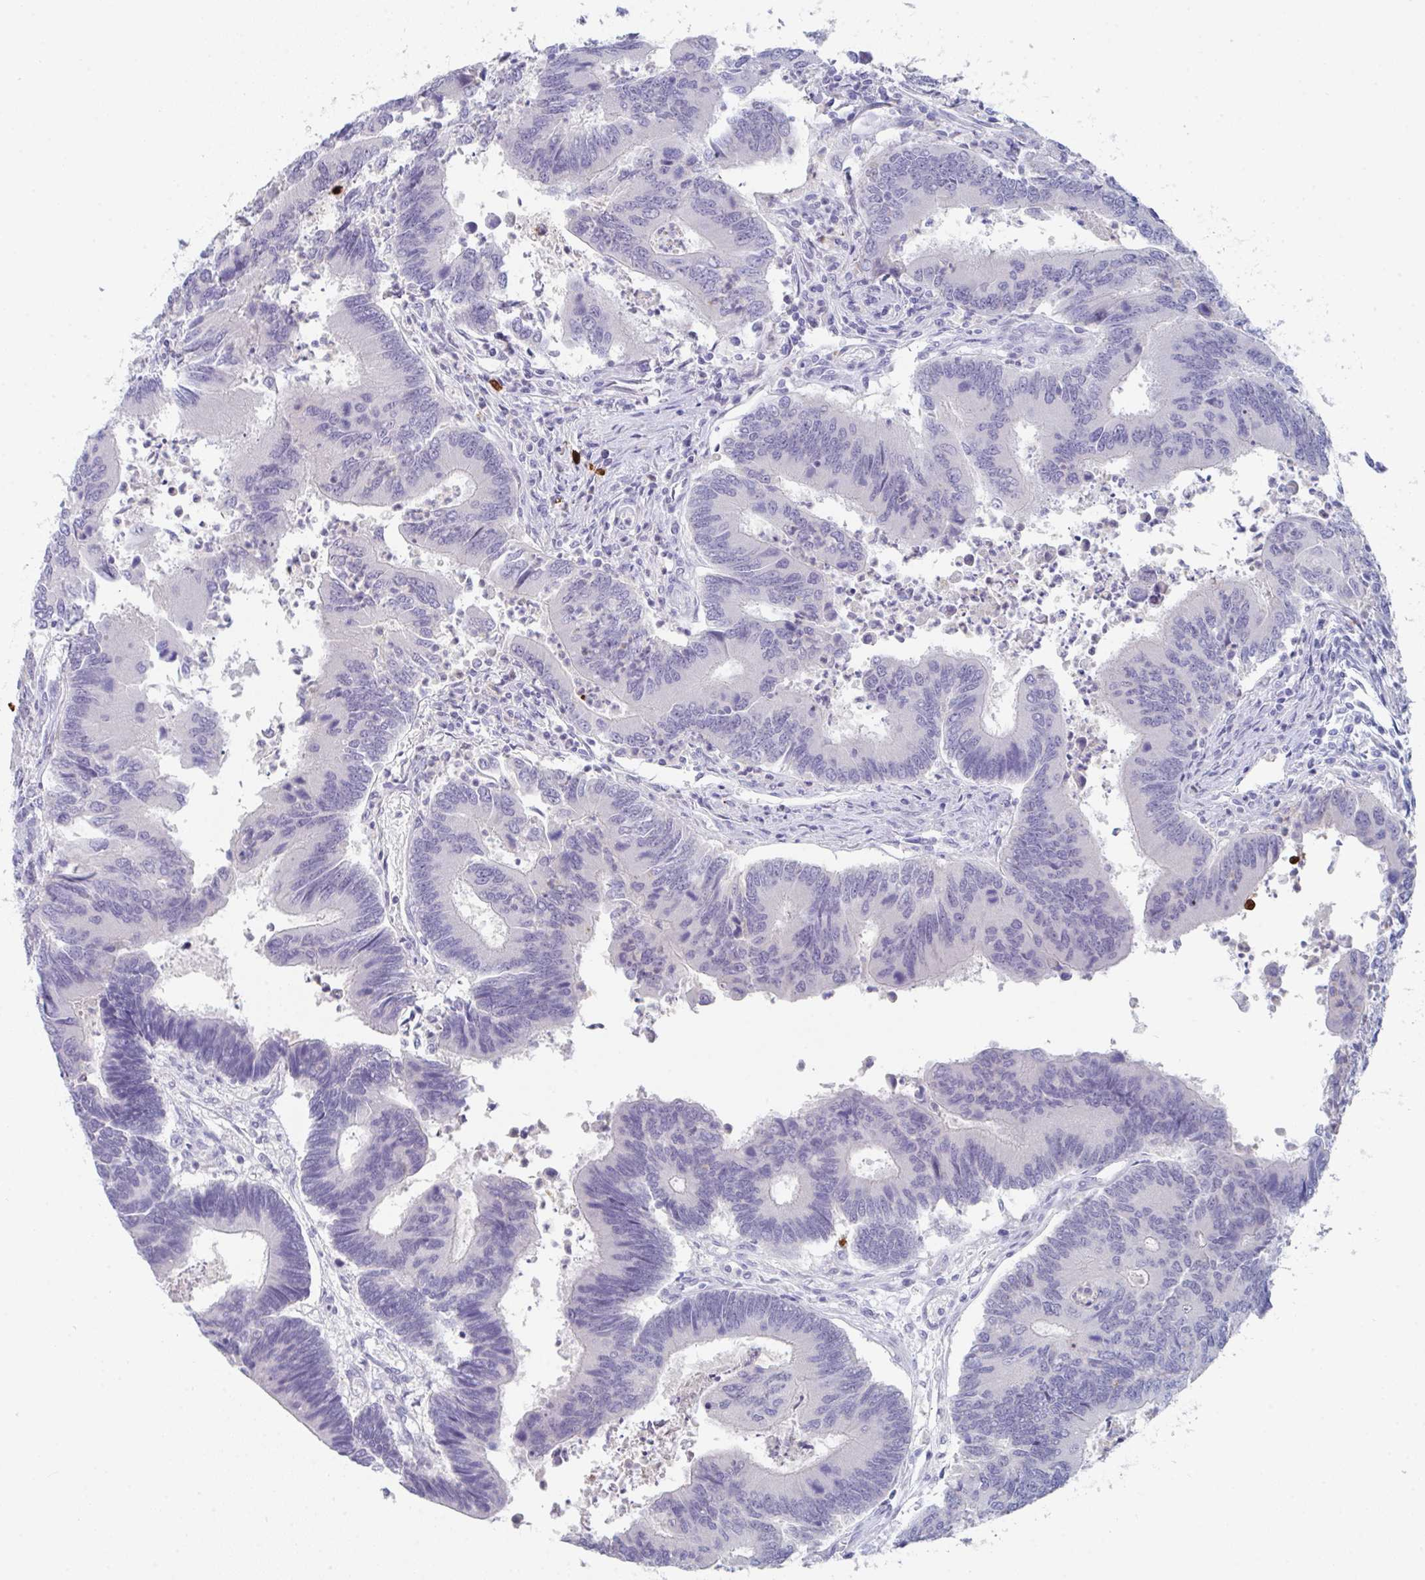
{"staining": {"intensity": "negative", "quantity": "none", "location": "none"}, "tissue": "colorectal cancer", "cell_type": "Tumor cells", "image_type": "cancer", "snomed": [{"axis": "morphology", "description": "Adenocarcinoma, NOS"}, {"axis": "topography", "description": "Colon"}], "caption": "A photomicrograph of colorectal adenocarcinoma stained for a protein reveals no brown staining in tumor cells.", "gene": "RUBCN", "patient": {"sex": "female", "age": 67}}